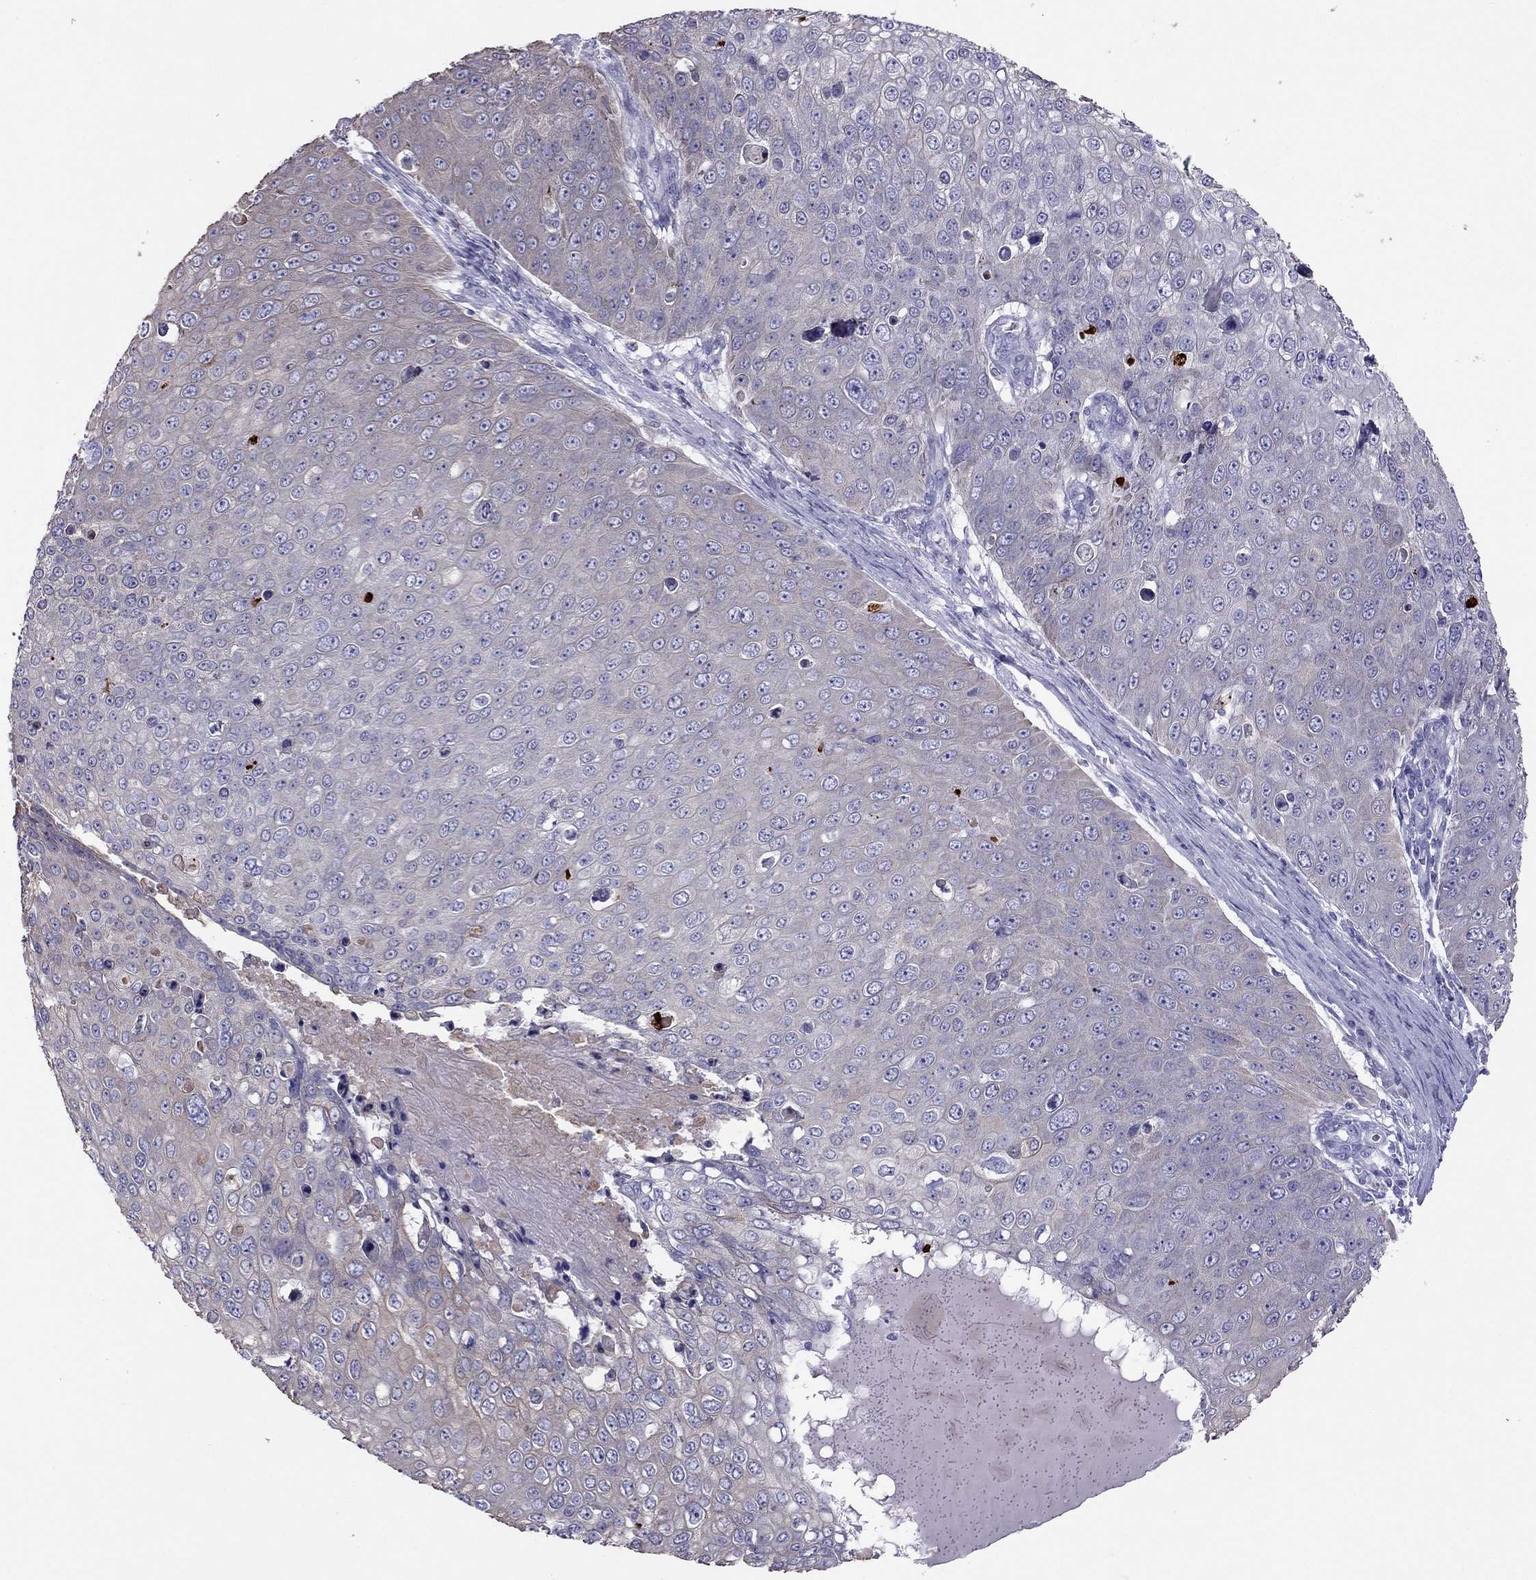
{"staining": {"intensity": "negative", "quantity": "none", "location": "none"}, "tissue": "skin cancer", "cell_type": "Tumor cells", "image_type": "cancer", "snomed": [{"axis": "morphology", "description": "Squamous cell carcinoma, NOS"}, {"axis": "topography", "description": "Skin"}], "caption": "This is a histopathology image of IHC staining of skin cancer (squamous cell carcinoma), which shows no expression in tumor cells.", "gene": "MAEL", "patient": {"sex": "male", "age": 71}}